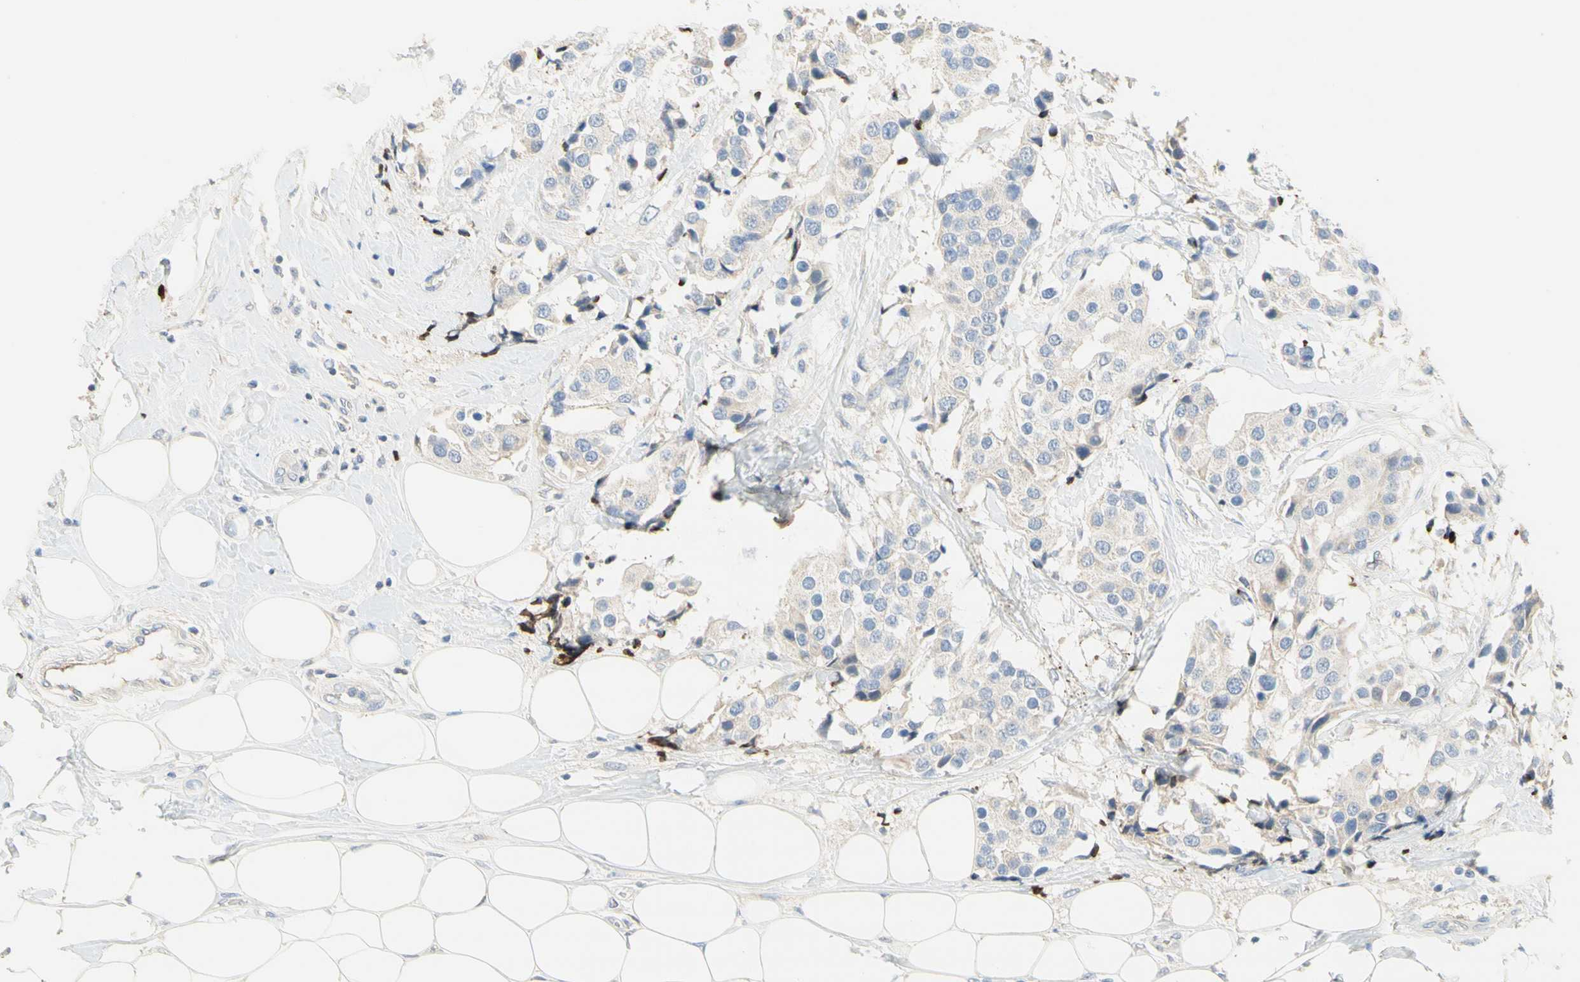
{"staining": {"intensity": "negative", "quantity": "none", "location": "none"}, "tissue": "breast cancer", "cell_type": "Tumor cells", "image_type": "cancer", "snomed": [{"axis": "morphology", "description": "Normal tissue, NOS"}, {"axis": "morphology", "description": "Duct carcinoma"}, {"axis": "topography", "description": "Breast"}], "caption": "Tumor cells show no significant protein positivity in infiltrating ductal carcinoma (breast).", "gene": "NECTIN4", "patient": {"sex": "female", "age": 39}}